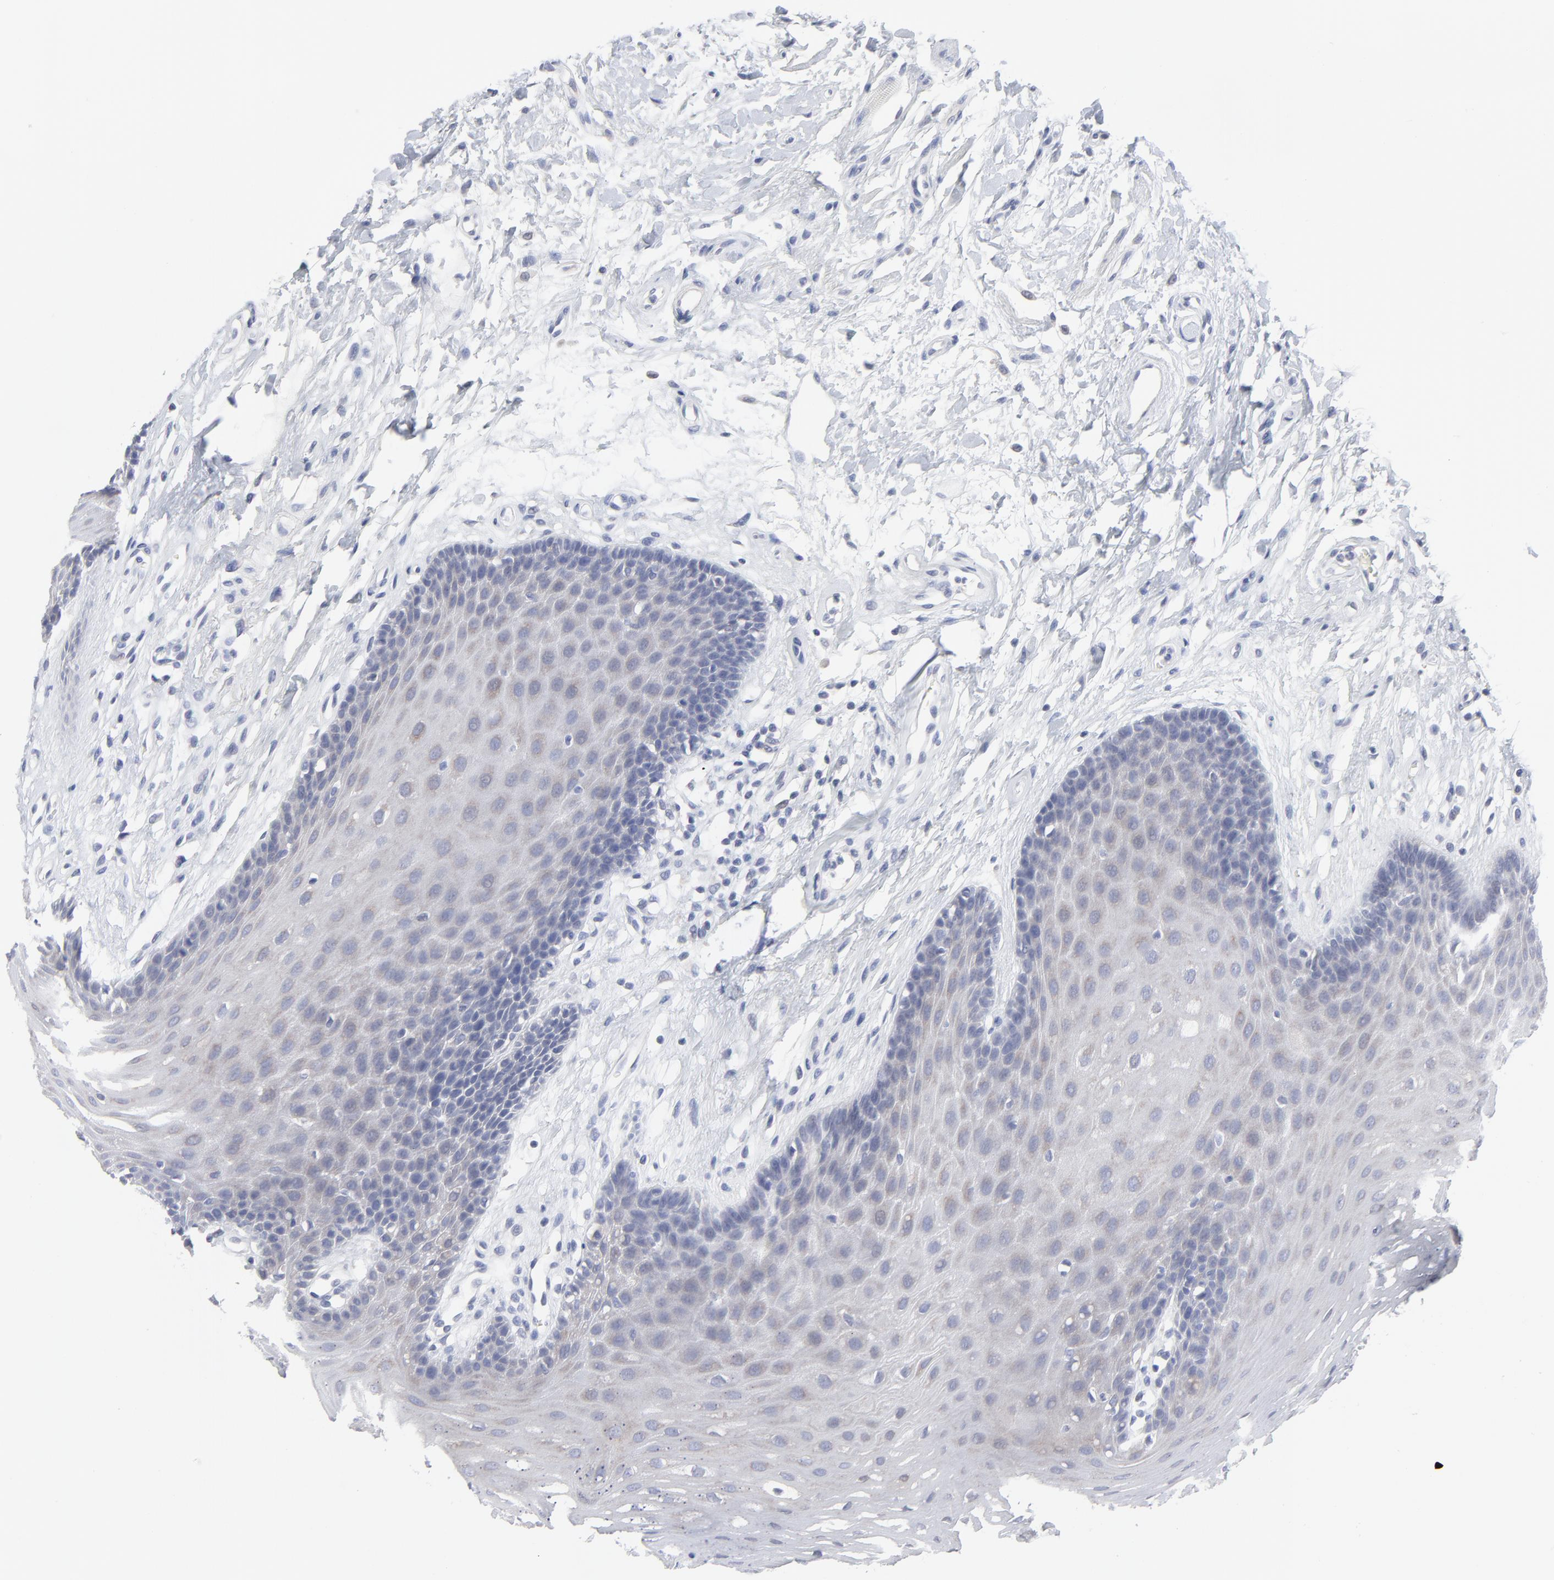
{"staining": {"intensity": "weak", "quantity": "<25%", "location": "cytoplasmic/membranous"}, "tissue": "oral mucosa", "cell_type": "Squamous epithelial cells", "image_type": "normal", "snomed": [{"axis": "morphology", "description": "Normal tissue, NOS"}, {"axis": "topography", "description": "Oral tissue"}], "caption": "IHC of unremarkable human oral mucosa reveals no staining in squamous epithelial cells. Nuclei are stained in blue.", "gene": "TRIM22", "patient": {"sex": "male", "age": 62}}